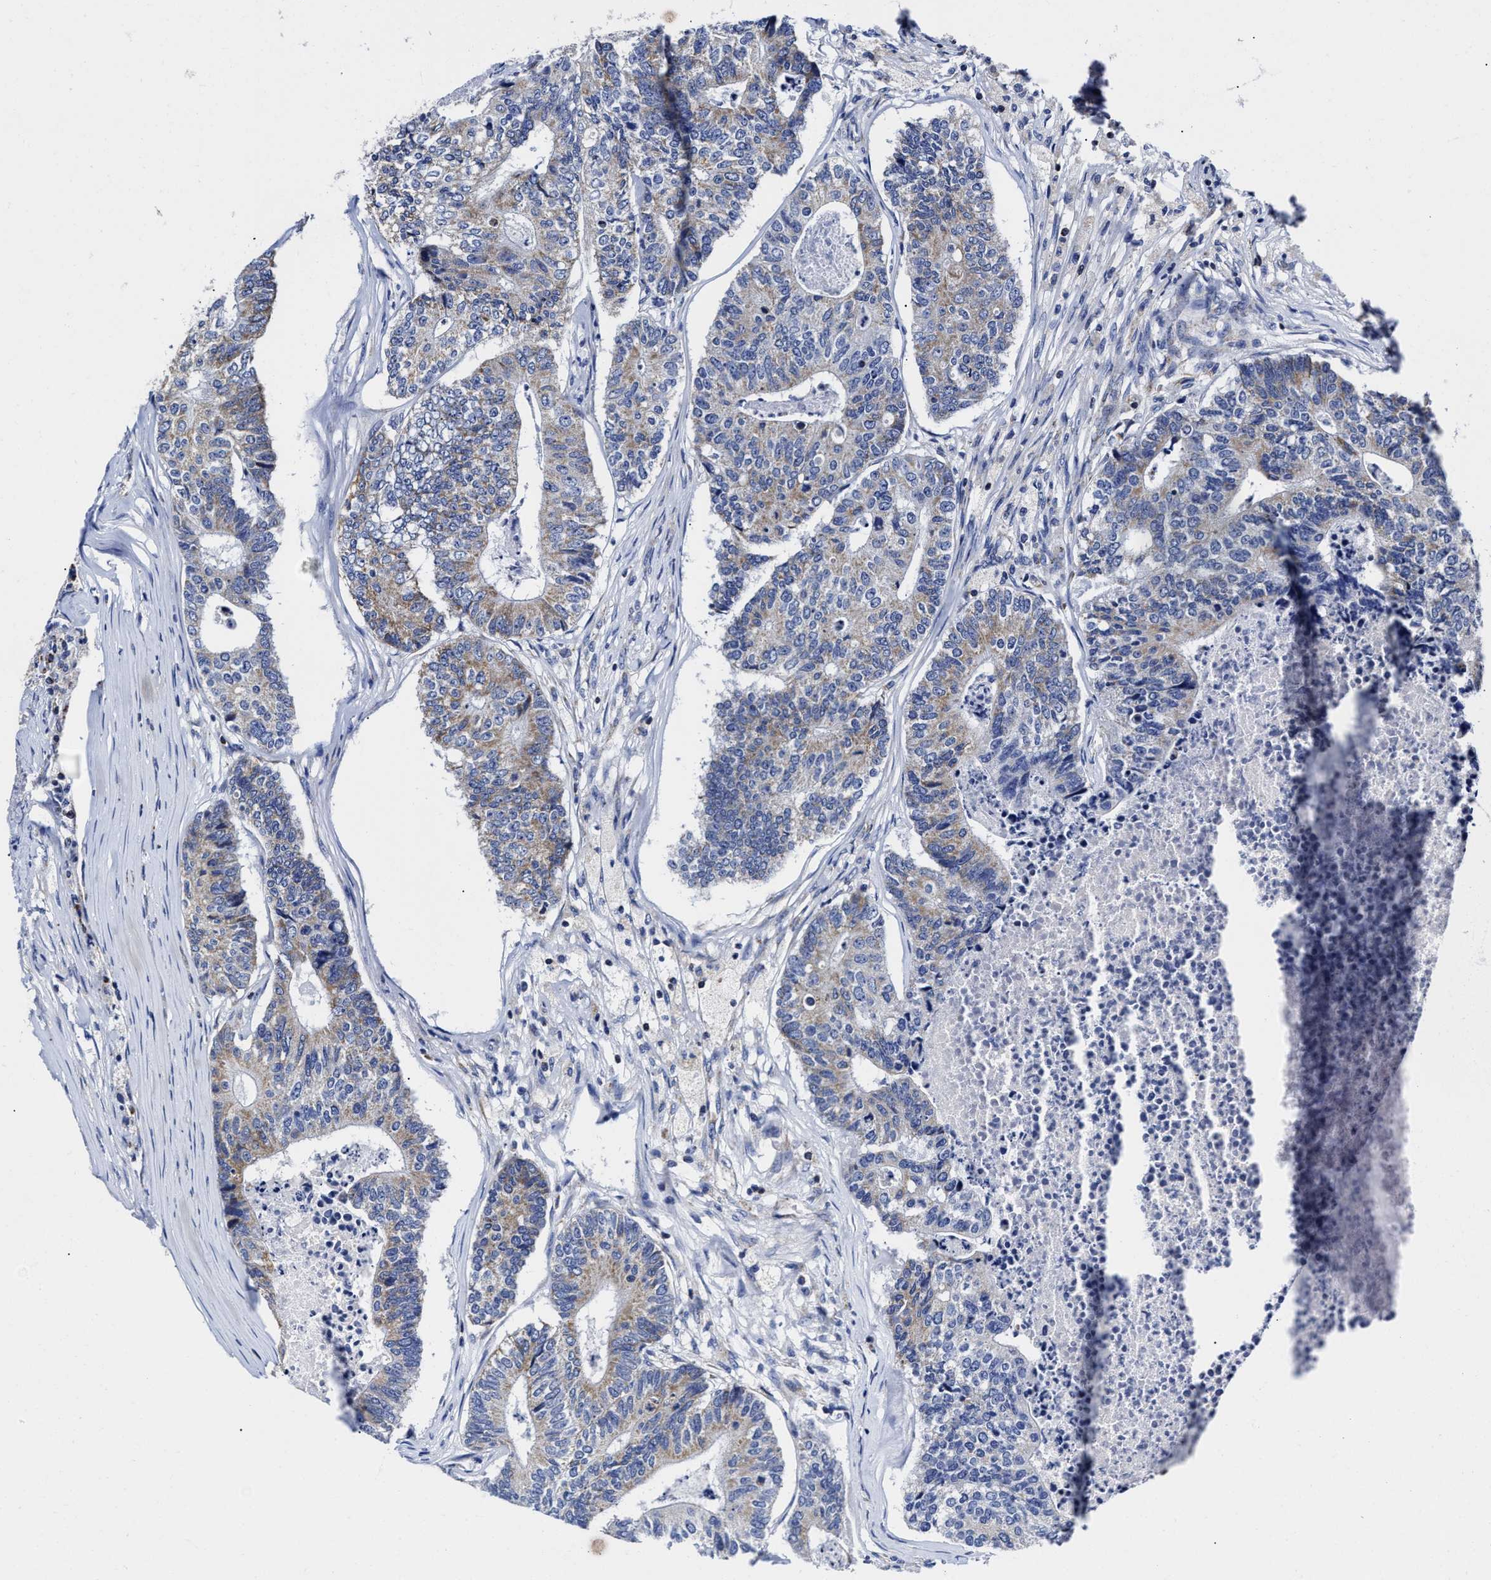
{"staining": {"intensity": "weak", "quantity": "<25%", "location": "cytoplasmic/membranous"}, "tissue": "colorectal cancer", "cell_type": "Tumor cells", "image_type": "cancer", "snomed": [{"axis": "morphology", "description": "Adenocarcinoma, NOS"}, {"axis": "topography", "description": "Colon"}], "caption": "This is an immunohistochemistry (IHC) histopathology image of human adenocarcinoma (colorectal). There is no positivity in tumor cells.", "gene": "HINT2", "patient": {"sex": "female", "age": 67}}